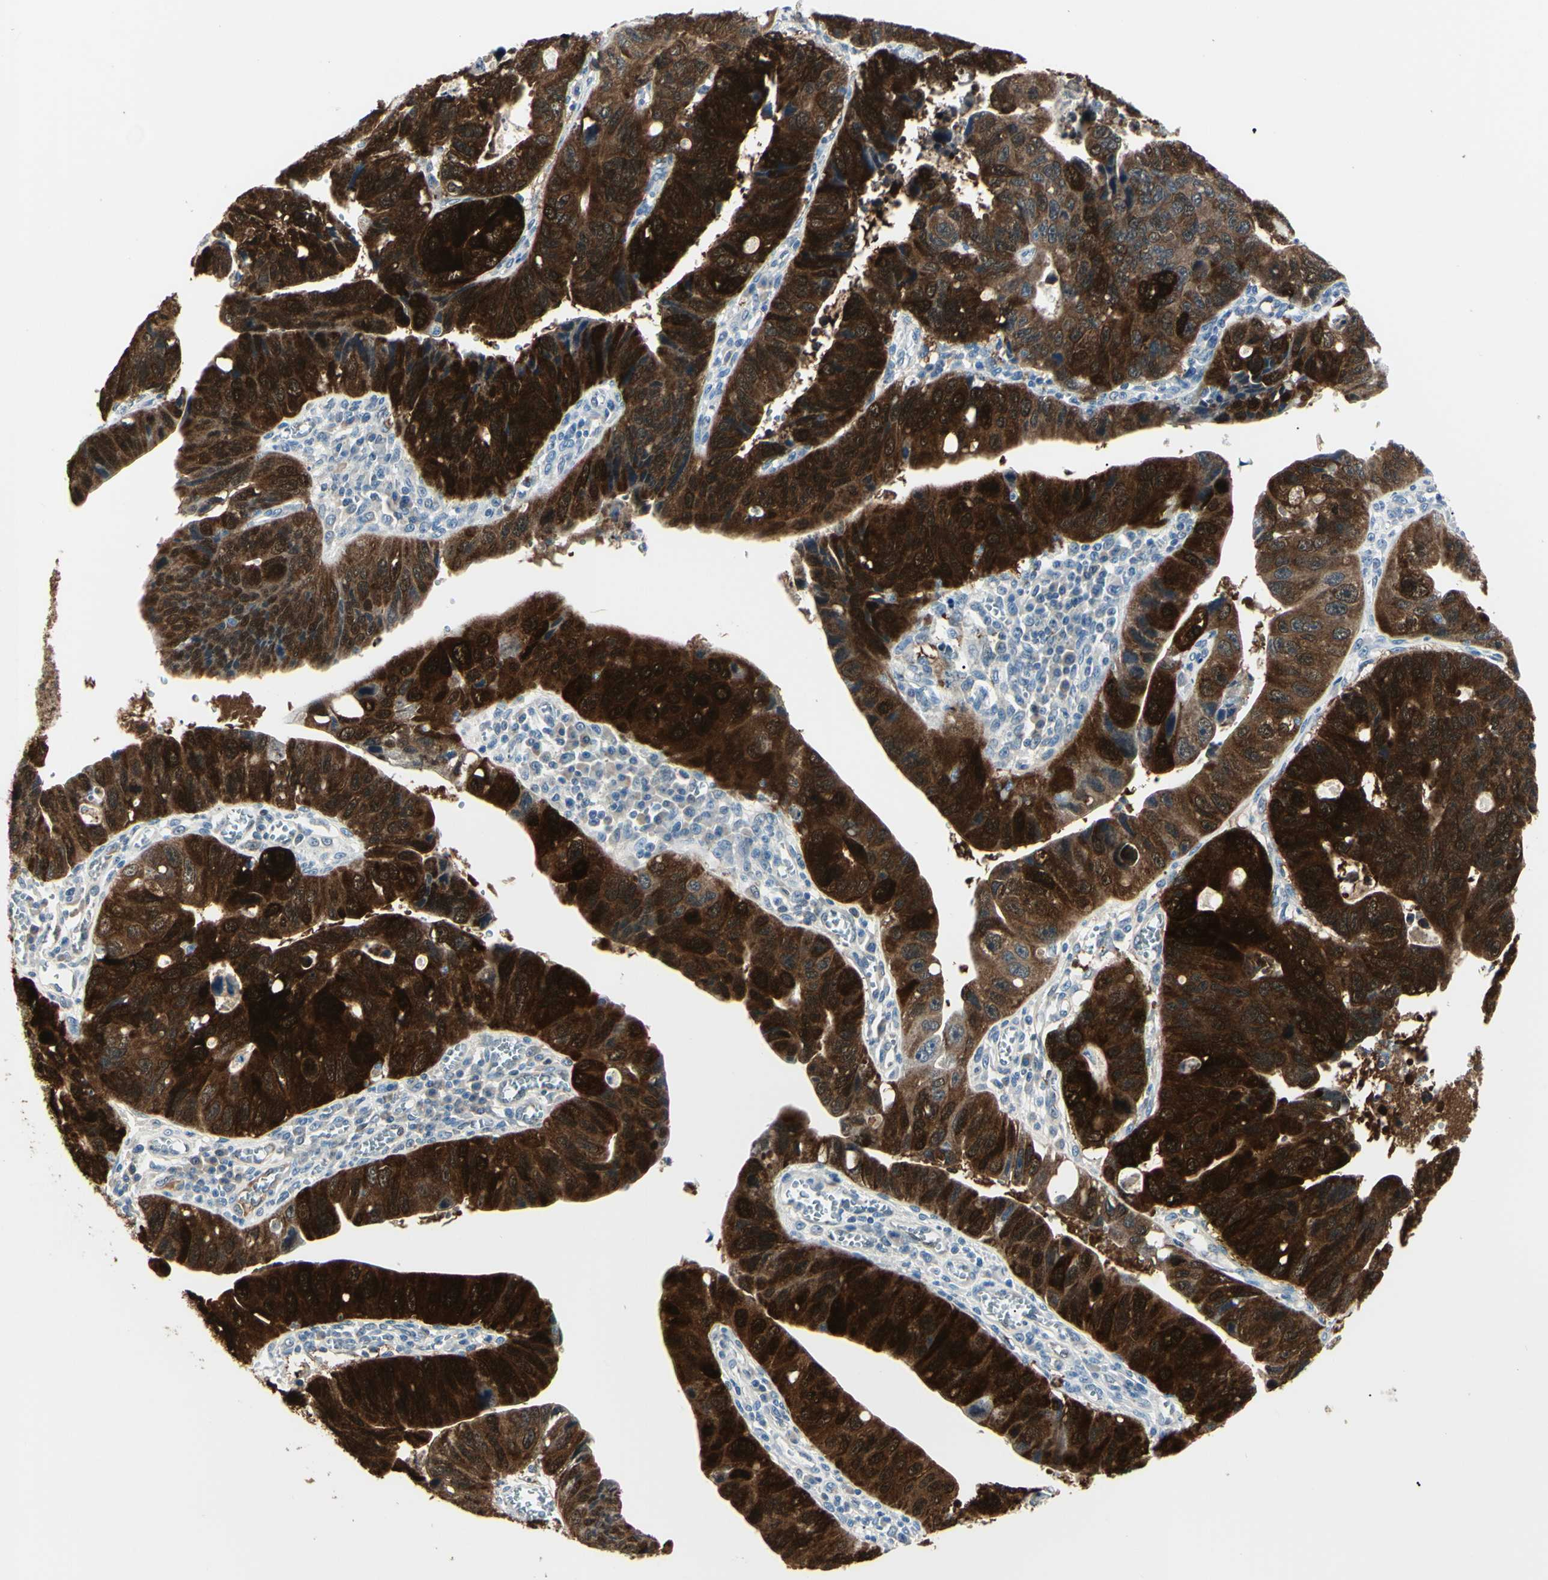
{"staining": {"intensity": "strong", "quantity": ">75%", "location": "cytoplasmic/membranous,nuclear"}, "tissue": "stomach cancer", "cell_type": "Tumor cells", "image_type": "cancer", "snomed": [{"axis": "morphology", "description": "Adenocarcinoma, NOS"}, {"axis": "topography", "description": "Stomach"}], "caption": "Stomach cancer tissue shows strong cytoplasmic/membranous and nuclear expression in approximately >75% of tumor cells", "gene": "AKR1C3", "patient": {"sex": "male", "age": 59}}